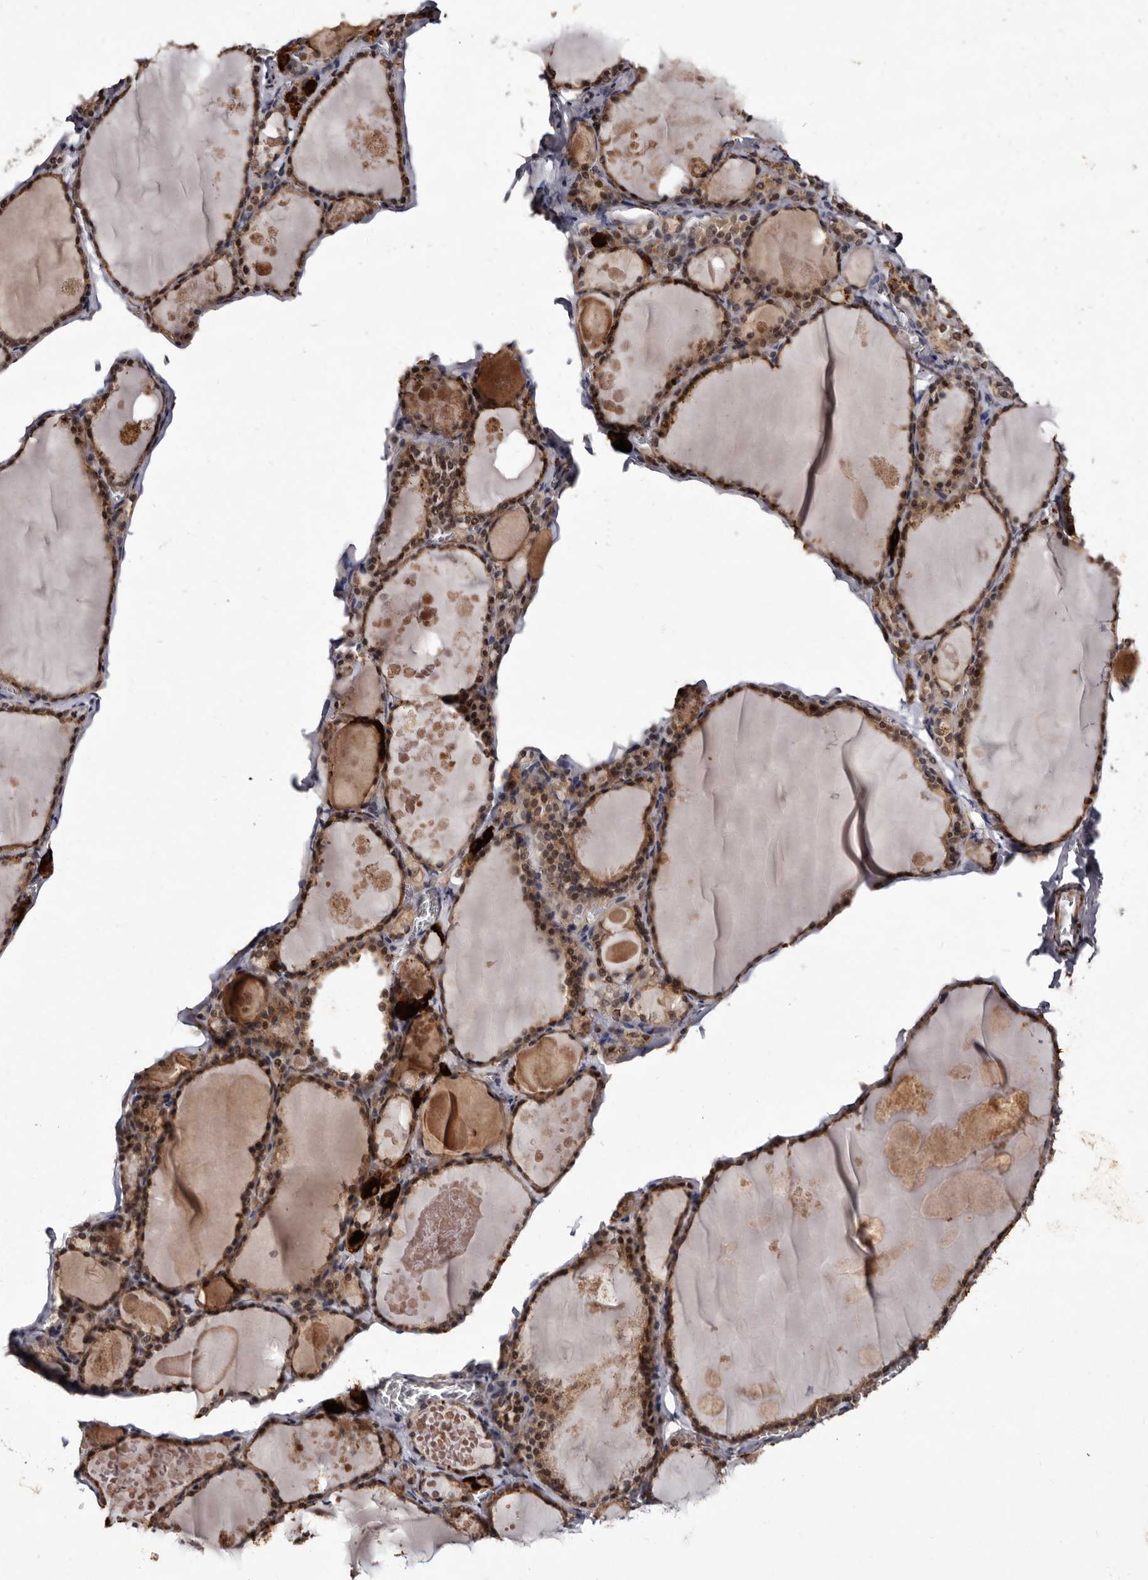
{"staining": {"intensity": "moderate", "quantity": ">75%", "location": "cytoplasmic/membranous,nuclear"}, "tissue": "thyroid gland", "cell_type": "Glandular cells", "image_type": "normal", "snomed": [{"axis": "morphology", "description": "Normal tissue, NOS"}, {"axis": "topography", "description": "Thyroid gland"}], "caption": "Immunohistochemistry (IHC) micrograph of benign thyroid gland: human thyroid gland stained using immunohistochemistry (IHC) displays medium levels of moderate protein expression localized specifically in the cytoplasmic/membranous,nuclear of glandular cells, appearing as a cytoplasmic/membranous,nuclear brown color.", "gene": "LANCL2", "patient": {"sex": "male", "age": 56}}